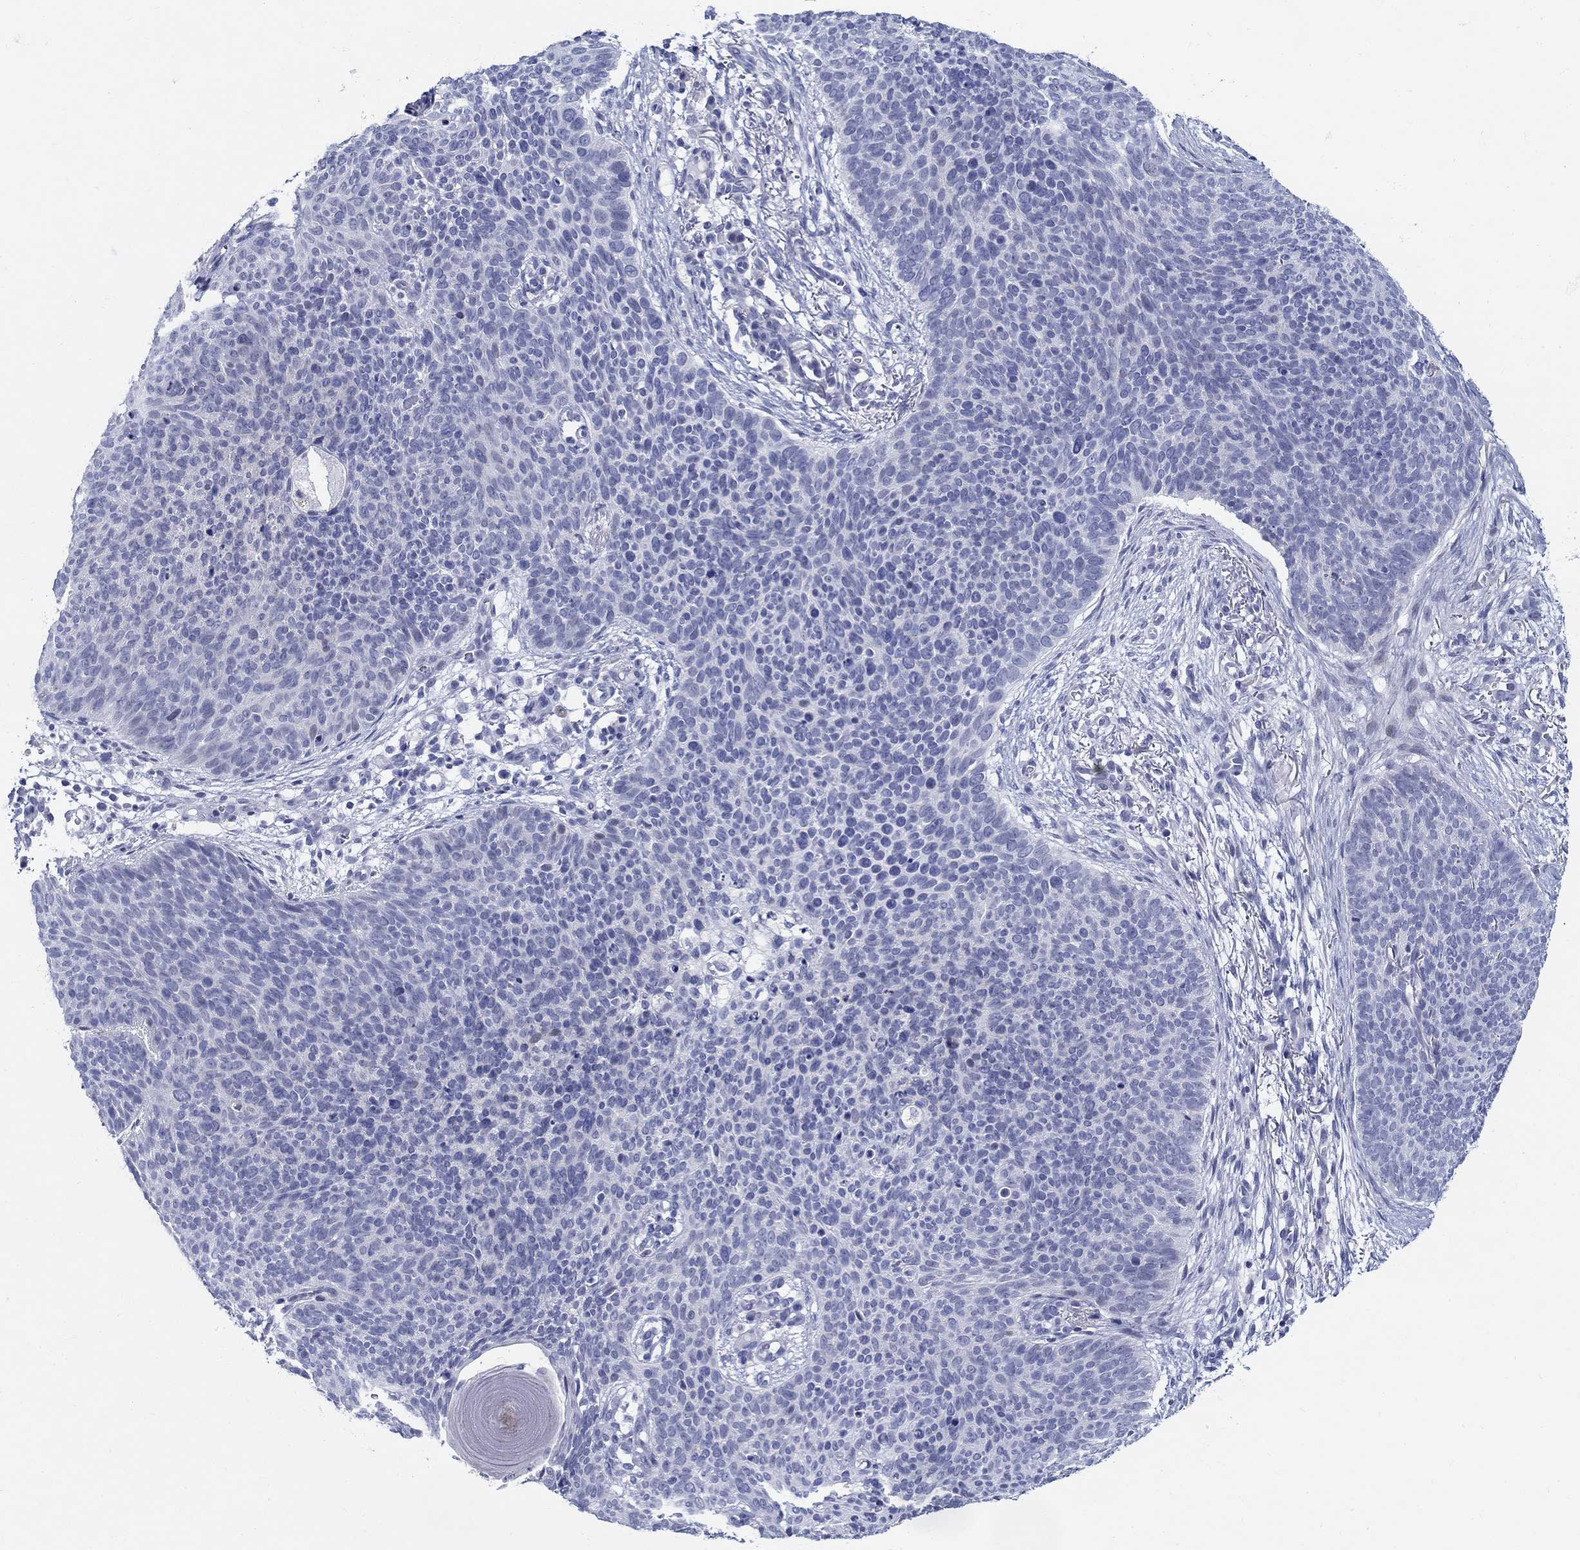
{"staining": {"intensity": "negative", "quantity": "none", "location": "none"}, "tissue": "skin cancer", "cell_type": "Tumor cells", "image_type": "cancer", "snomed": [{"axis": "morphology", "description": "Basal cell carcinoma"}, {"axis": "topography", "description": "Skin"}], "caption": "This is an immunohistochemistry histopathology image of skin cancer (basal cell carcinoma). There is no staining in tumor cells.", "gene": "CRYGS", "patient": {"sex": "male", "age": 64}}